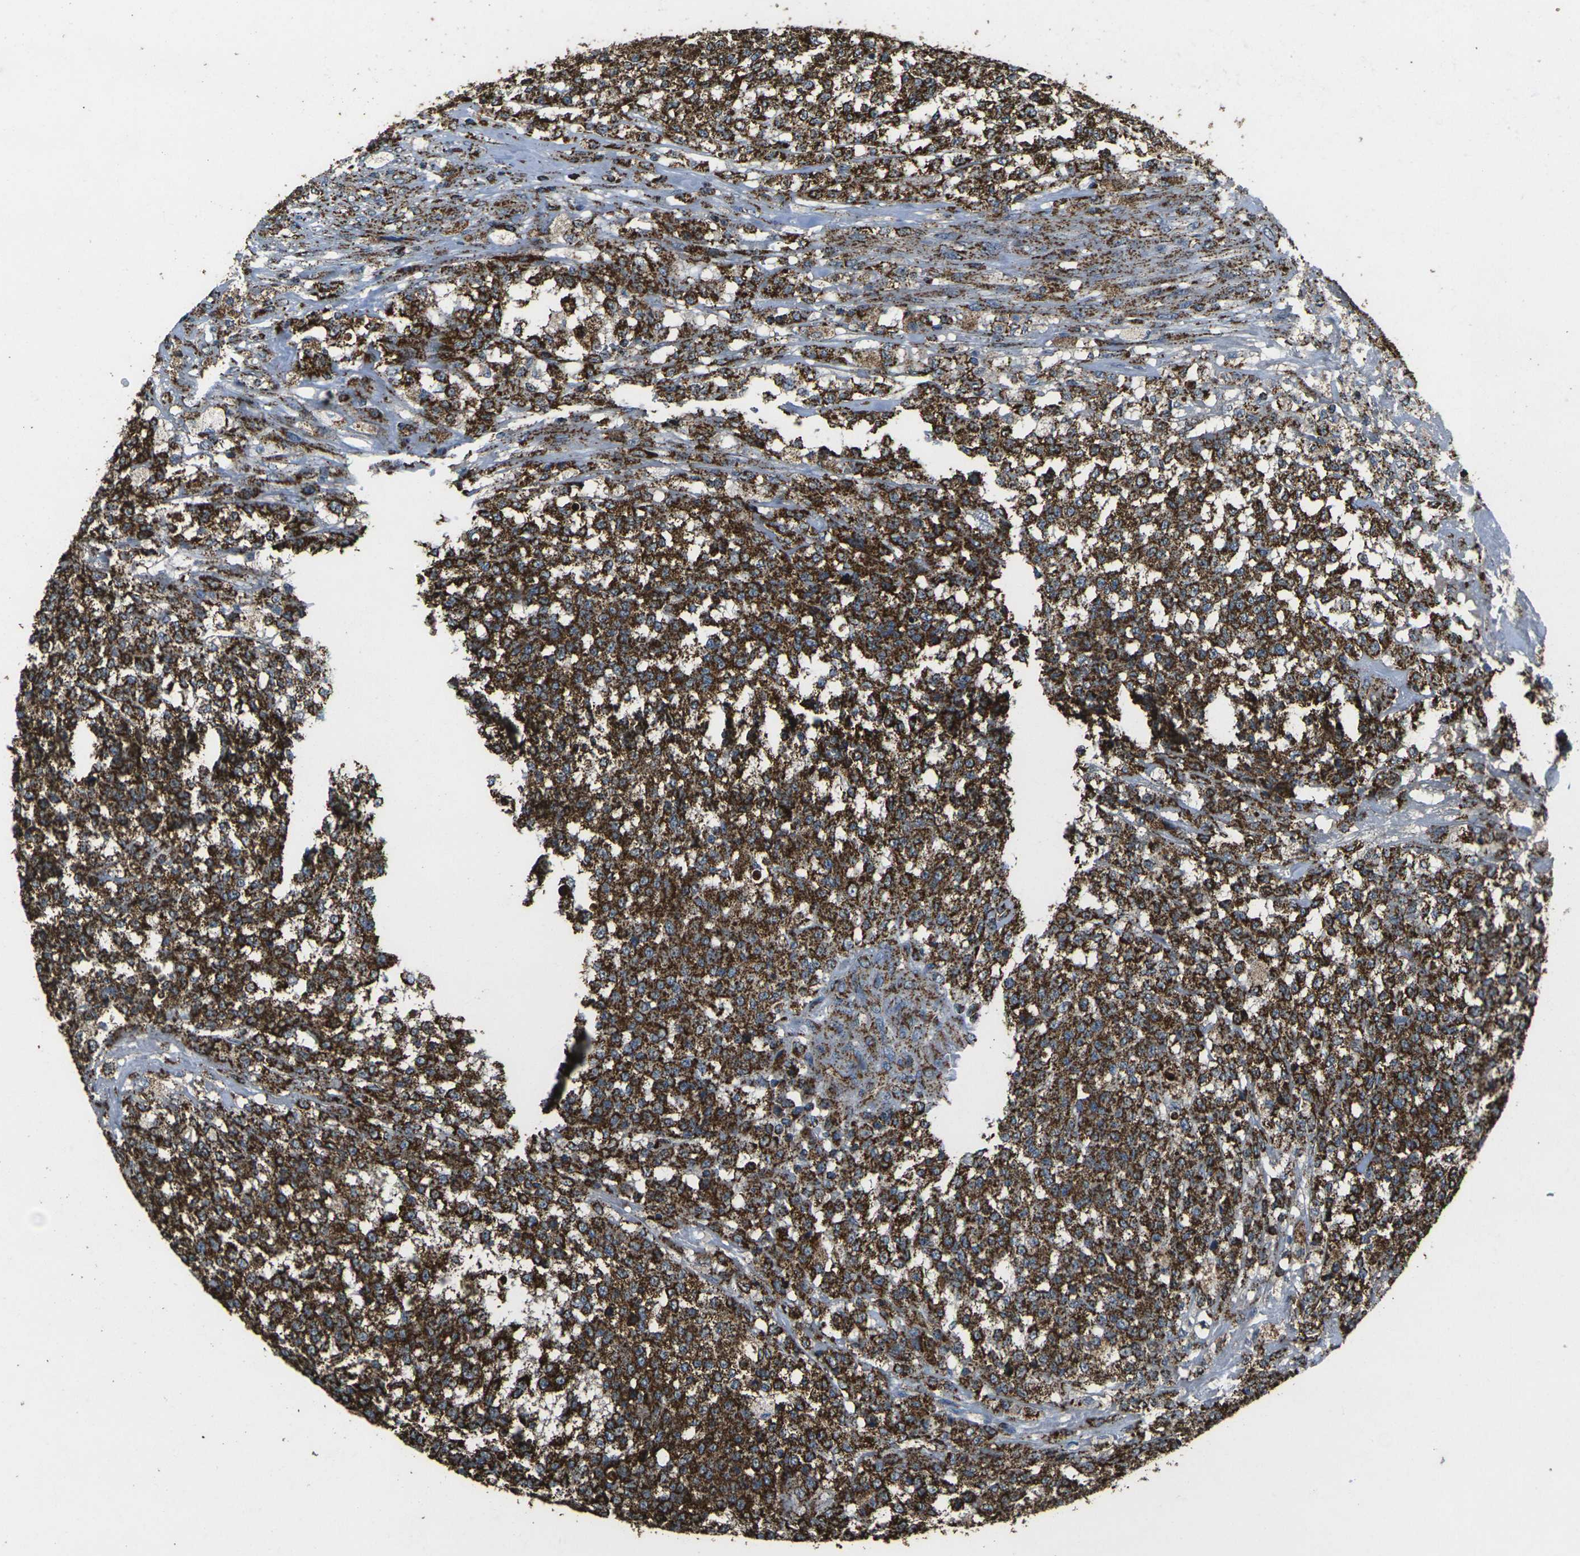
{"staining": {"intensity": "strong", "quantity": ">75%", "location": "cytoplasmic/membranous"}, "tissue": "testis cancer", "cell_type": "Tumor cells", "image_type": "cancer", "snomed": [{"axis": "morphology", "description": "Seminoma, NOS"}, {"axis": "topography", "description": "Testis"}], "caption": "Testis seminoma tissue demonstrates strong cytoplasmic/membranous staining in about >75% of tumor cells", "gene": "KLHL5", "patient": {"sex": "male", "age": 59}}